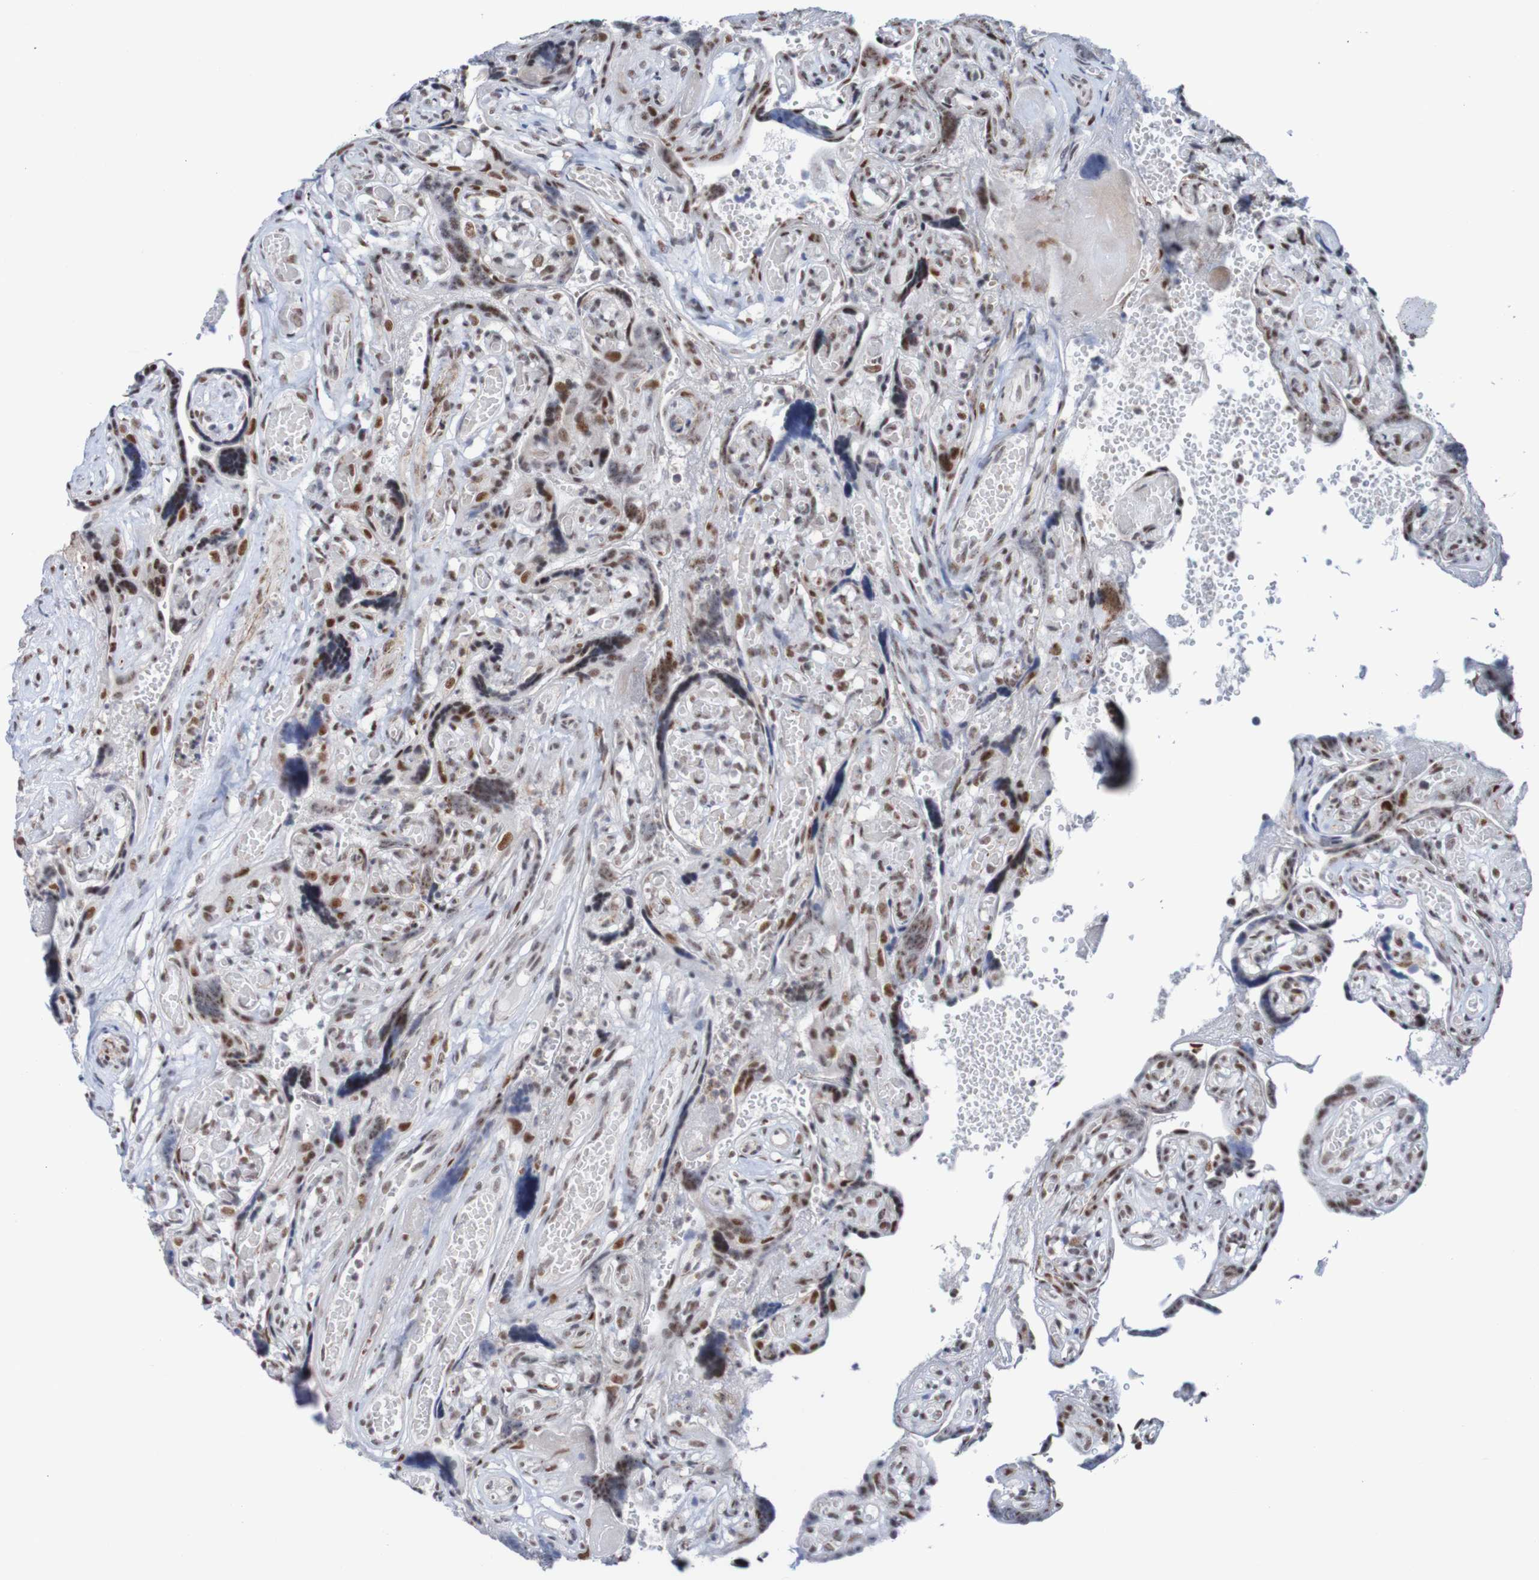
{"staining": {"intensity": "strong", "quantity": ">75%", "location": "nuclear"}, "tissue": "placenta", "cell_type": "Trophoblastic cells", "image_type": "normal", "snomed": [{"axis": "morphology", "description": "Normal tissue, NOS"}, {"axis": "topography", "description": "Placenta"}], "caption": "Immunohistochemical staining of benign placenta reveals high levels of strong nuclear expression in approximately >75% of trophoblastic cells. (DAB IHC, brown staining for protein, blue staining for nuclei).", "gene": "CDC5L", "patient": {"sex": "female", "age": 30}}